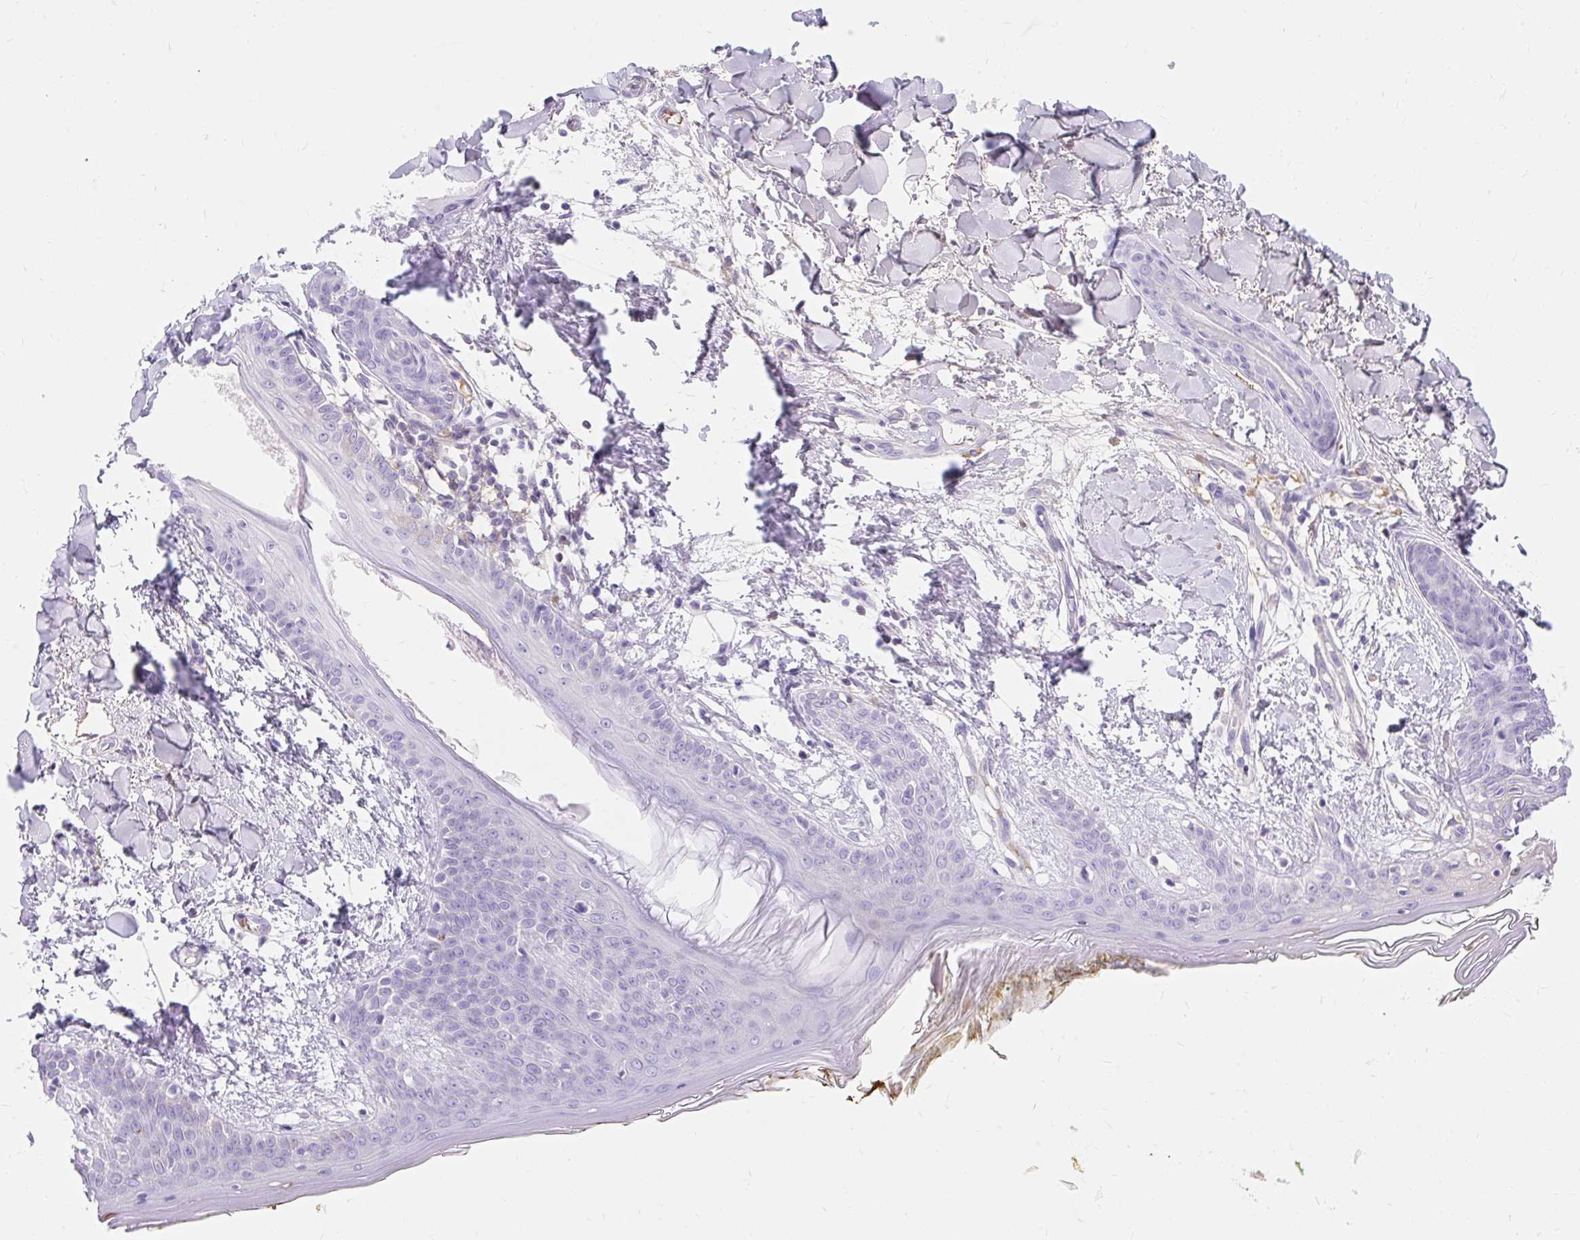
{"staining": {"intensity": "negative", "quantity": "none", "location": "none"}, "tissue": "skin", "cell_type": "Fibroblasts", "image_type": "normal", "snomed": [{"axis": "morphology", "description": "Normal tissue, NOS"}, {"axis": "topography", "description": "Skin"}], "caption": "Protein analysis of benign skin exhibits no significant expression in fibroblasts.", "gene": "SLC28A1", "patient": {"sex": "female", "age": 34}}